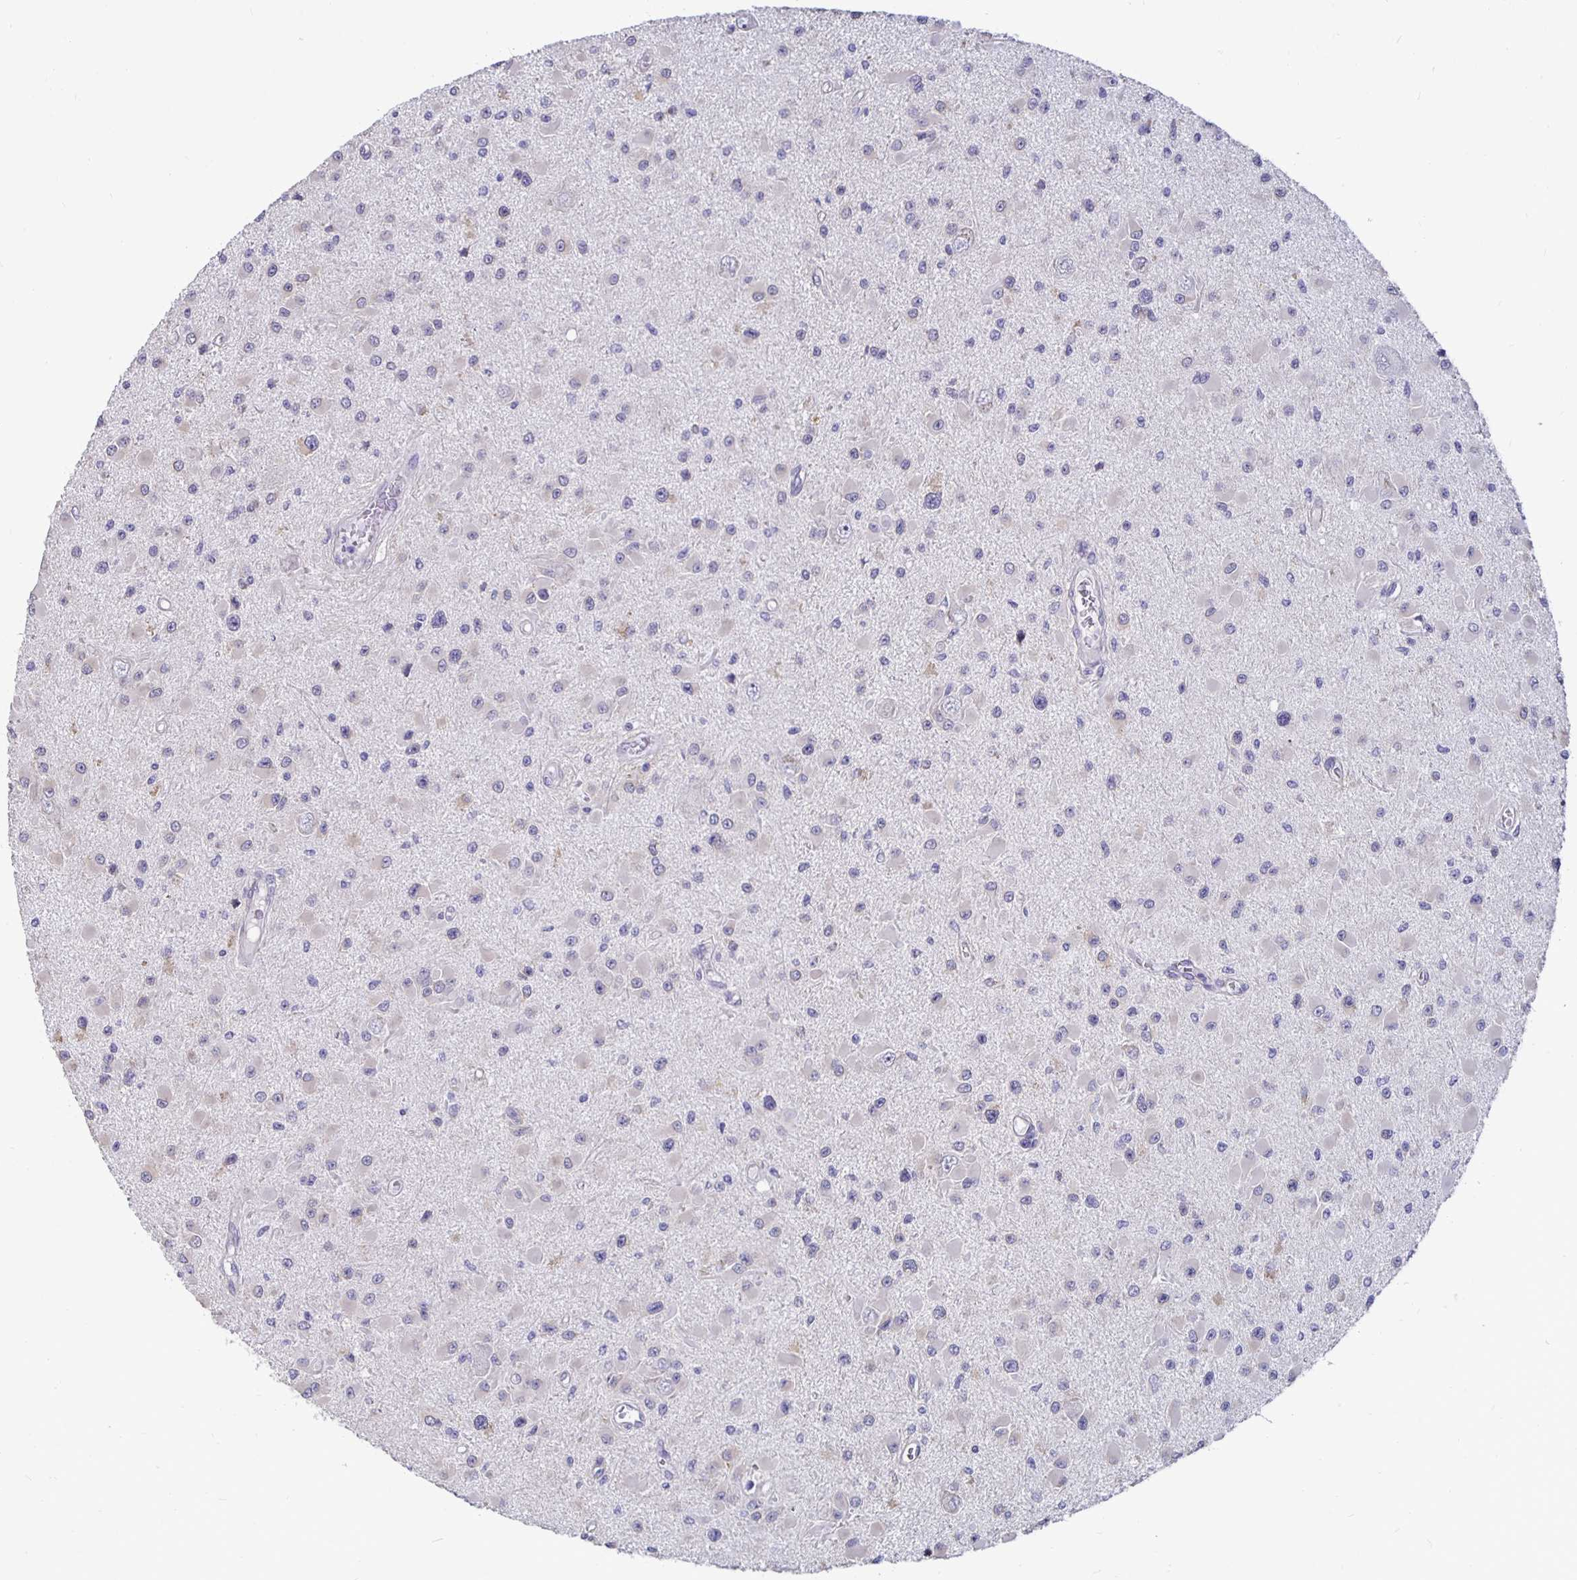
{"staining": {"intensity": "weak", "quantity": "<25%", "location": "cytoplasmic/membranous"}, "tissue": "glioma", "cell_type": "Tumor cells", "image_type": "cancer", "snomed": [{"axis": "morphology", "description": "Glioma, malignant, High grade"}, {"axis": "topography", "description": "Brain"}], "caption": "This is an immunohistochemistry (IHC) histopathology image of malignant glioma (high-grade). There is no staining in tumor cells.", "gene": "DNAI2", "patient": {"sex": "male", "age": 54}}